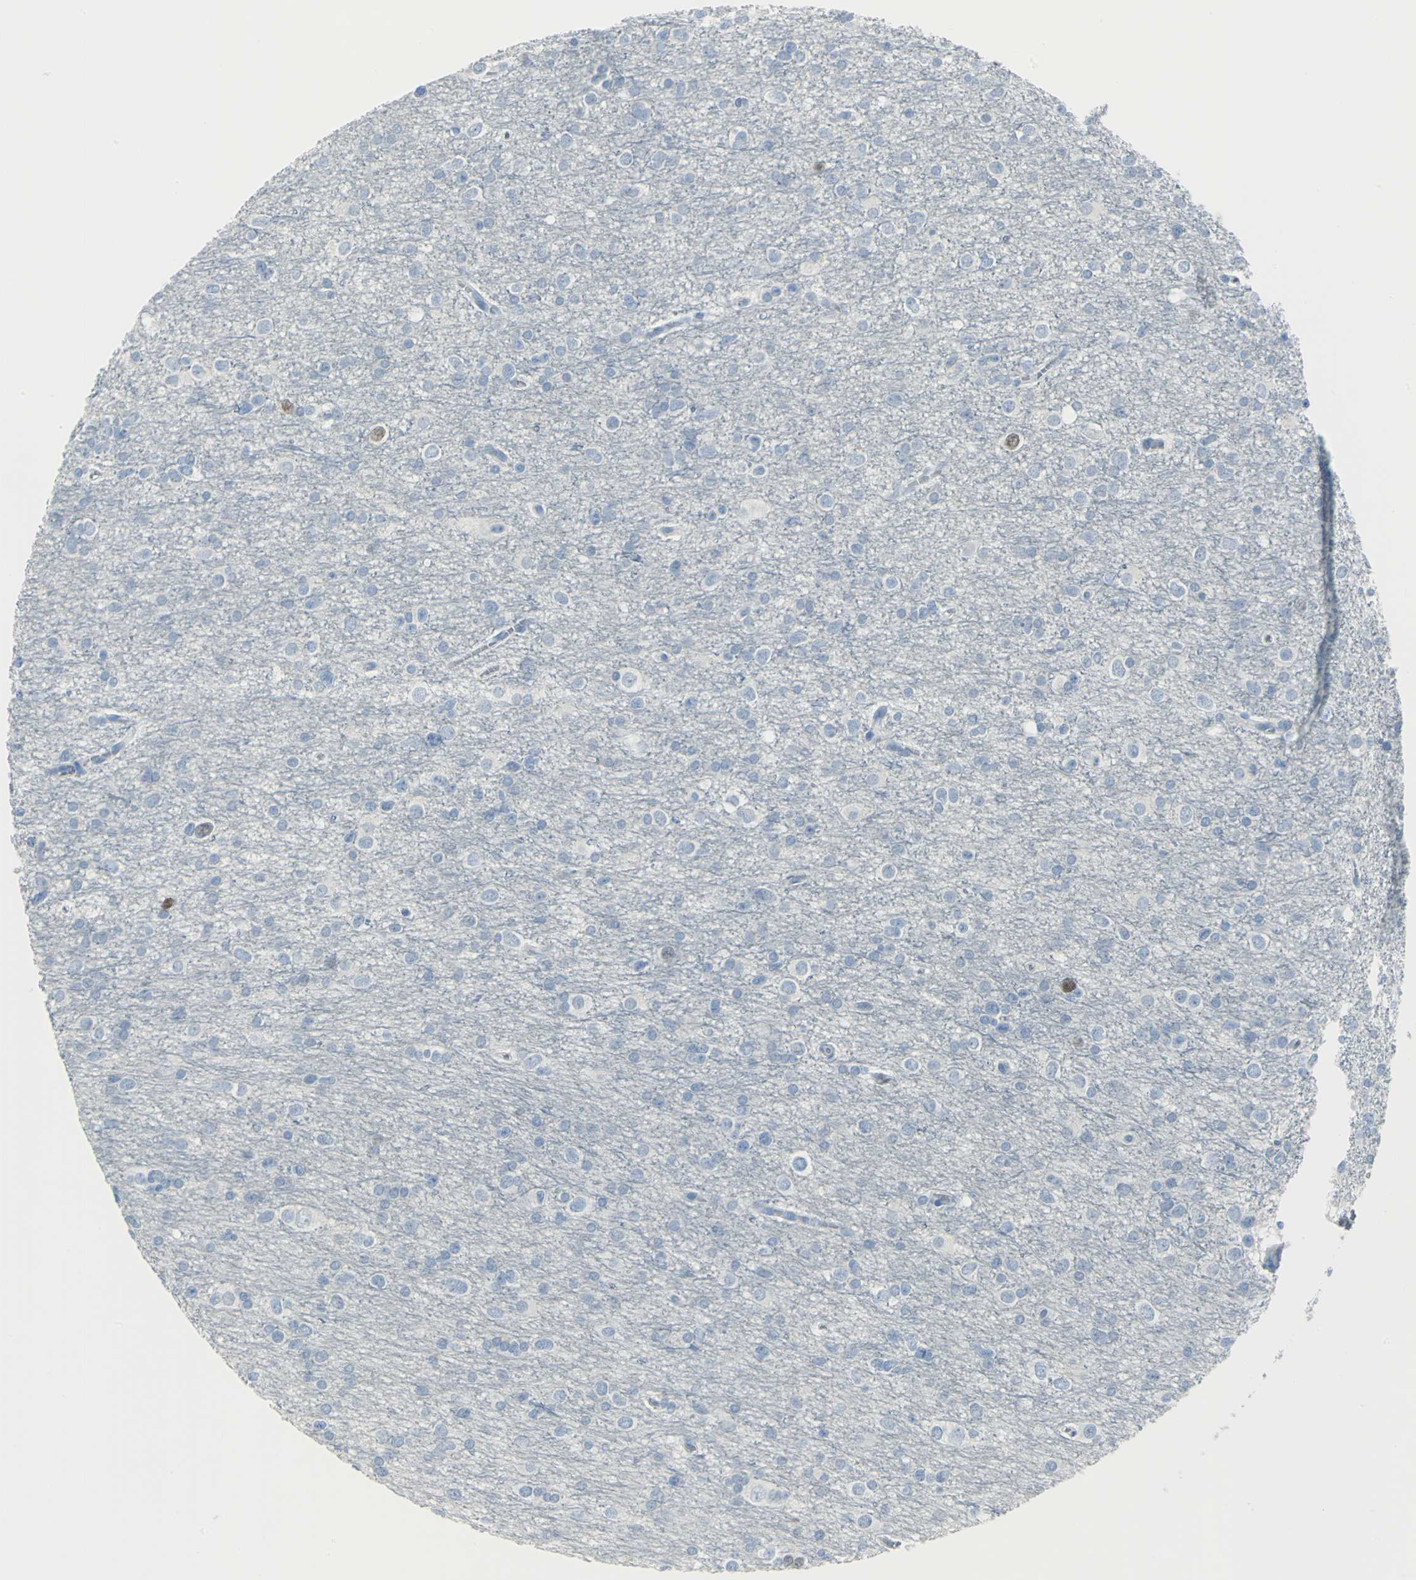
{"staining": {"intensity": "moderate", "quantity": "<25%", "location": "nuclear"}, "tissue": "glioma", "cell_type": "Tumor cells", "image_type": "cancer", "snomed": [{"axis": "morphology", "description": "Glioma, malignant, Low grade"}, {"axis": "topography", "description": "Brain"}], "caption": "Moderate nuclear expression for a protein is present in about <25% of tumor cells of glioma using immunohistochemistry (IHC).", "gene": "MCM3", "patient": {"sex": "male", "age": 42}}